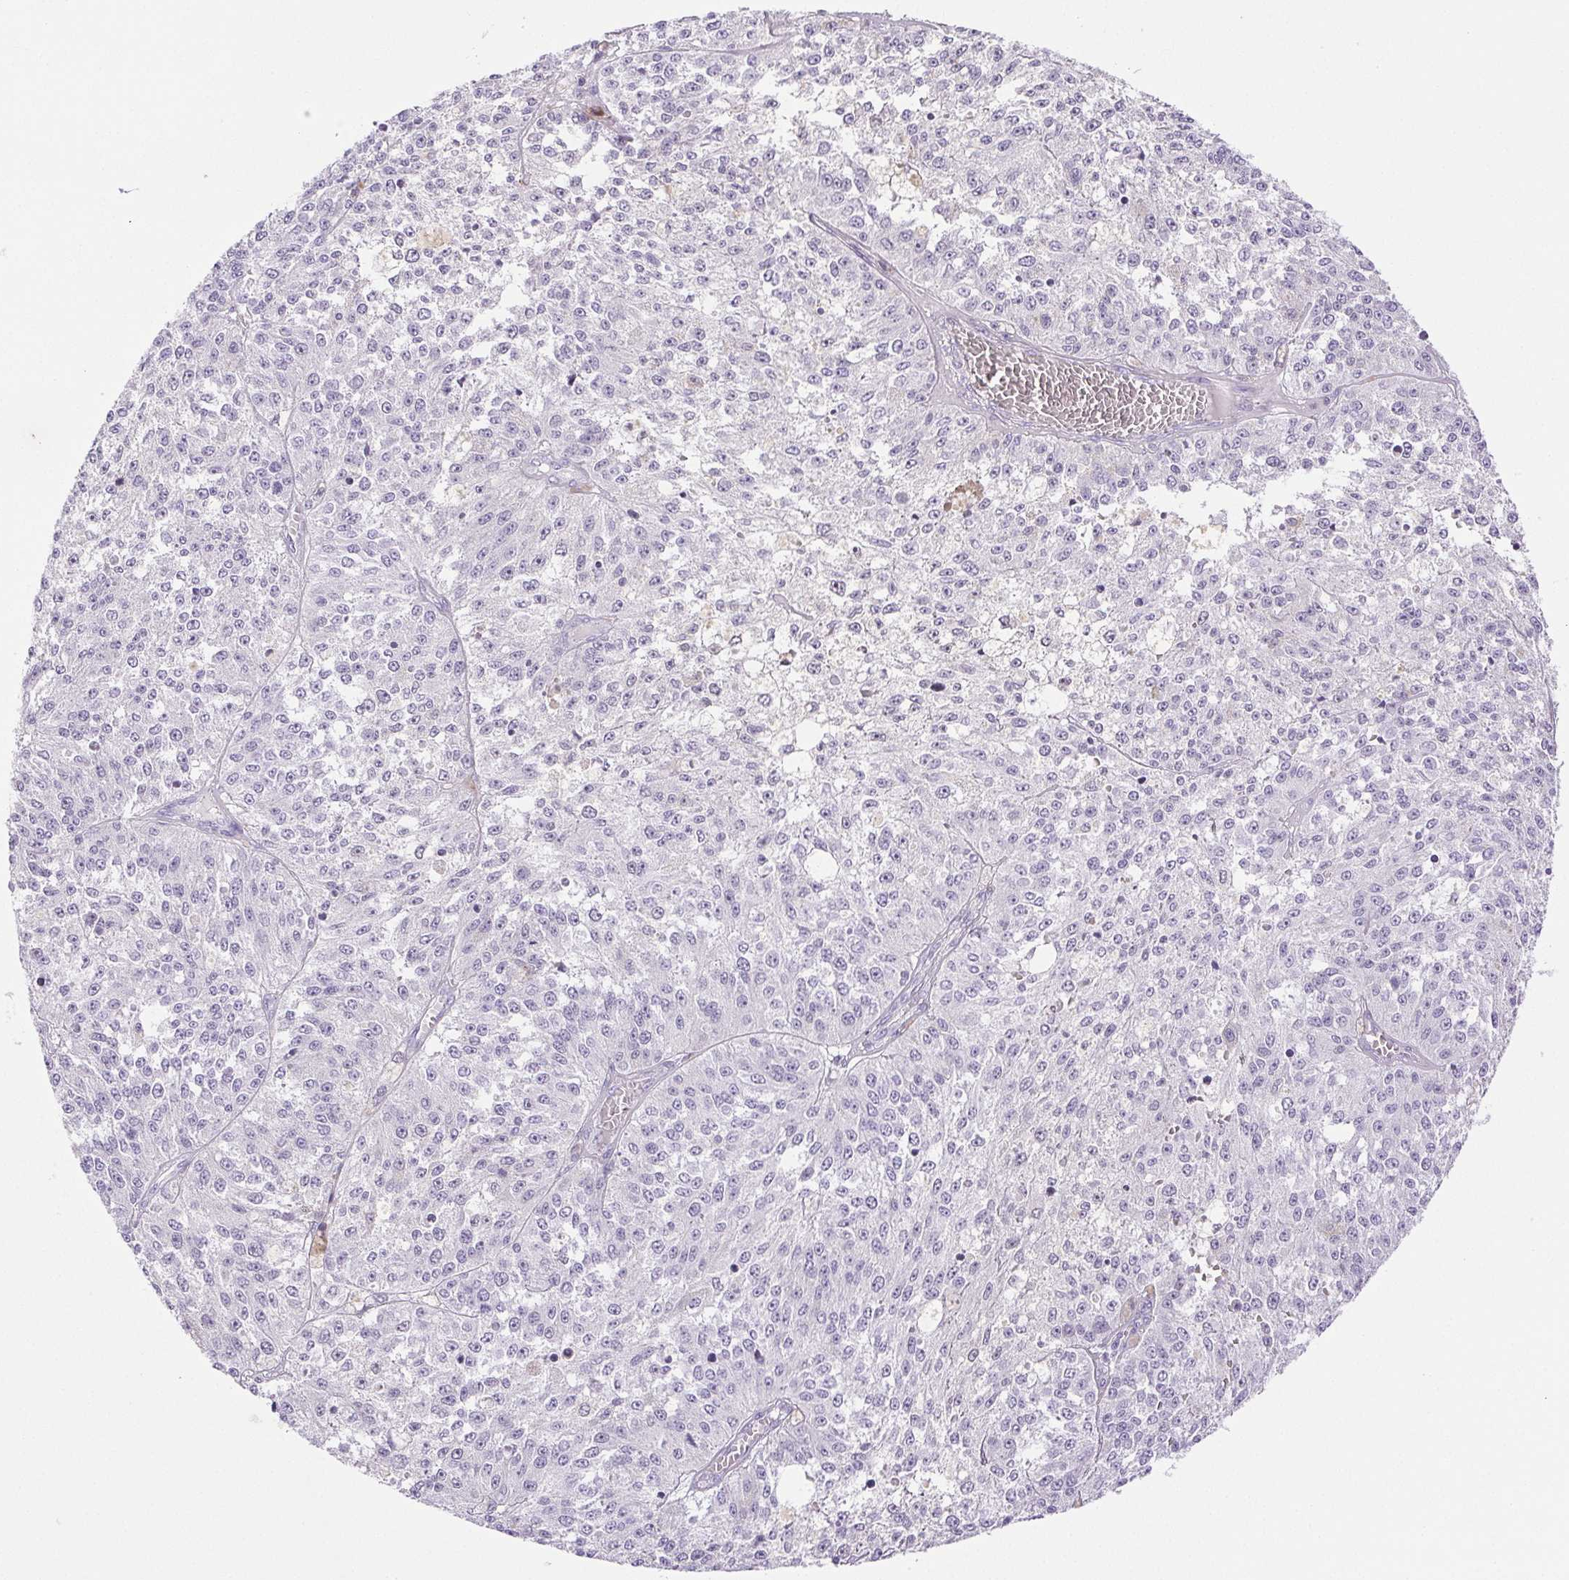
{"staining": {"intensity": "negative", "quantity": "none", "location": "none"}, "tissue": "melanoma", "cell_type": "Tumor cells", "image_type": "cancer", "snomed": [{"axis": "morphology", "description": "Malignant melanoma, Metastatic site"}, {"axis": "topography", "description": "Lymph node"}], "caption": "Immunohistochemistry (IHC) of malignant melanoma (metastatic site) displays no staining in tumor cells.", "gene": "PAPPA2", "patient": {"sex": "female", "age": 64}}